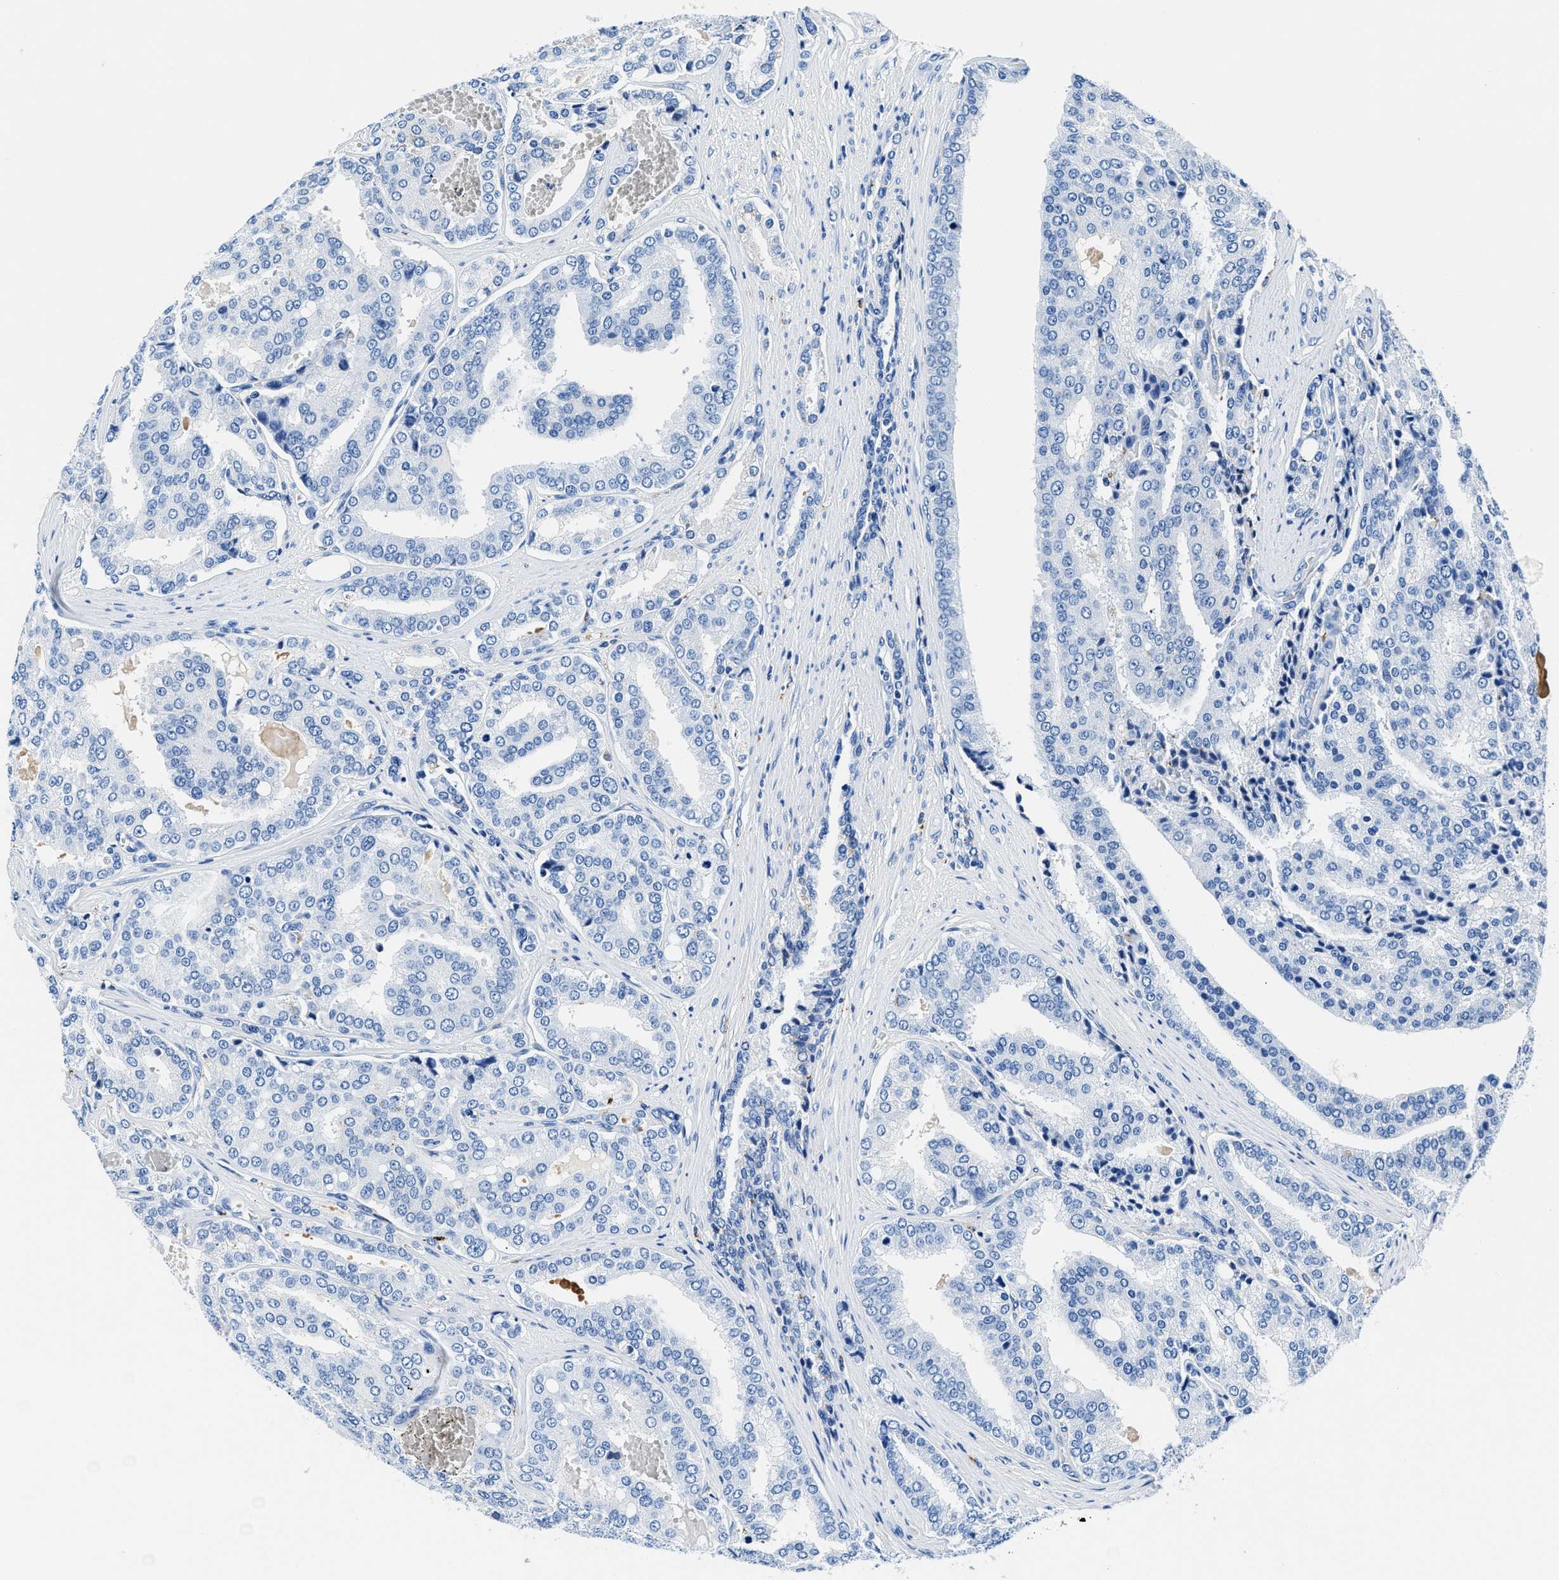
{"staining": {"intensity": "negative", "quantity": "none", "location": "none"}, "tissue": "prostate cancer", "cell_type": "Tumor cells", "image_type": "cancer", "snomed": [{"axis": "morphology", "description": "Adenocarcinoma, High grade"}, {"axis": "topography", "description": "Prostate"}], "caption": "Tumor cells show no significant protein expression in prostate high-grade adenocarcinoma.", "gene": "OR14K1", "patient": {"sex": "male", "age": 50}}